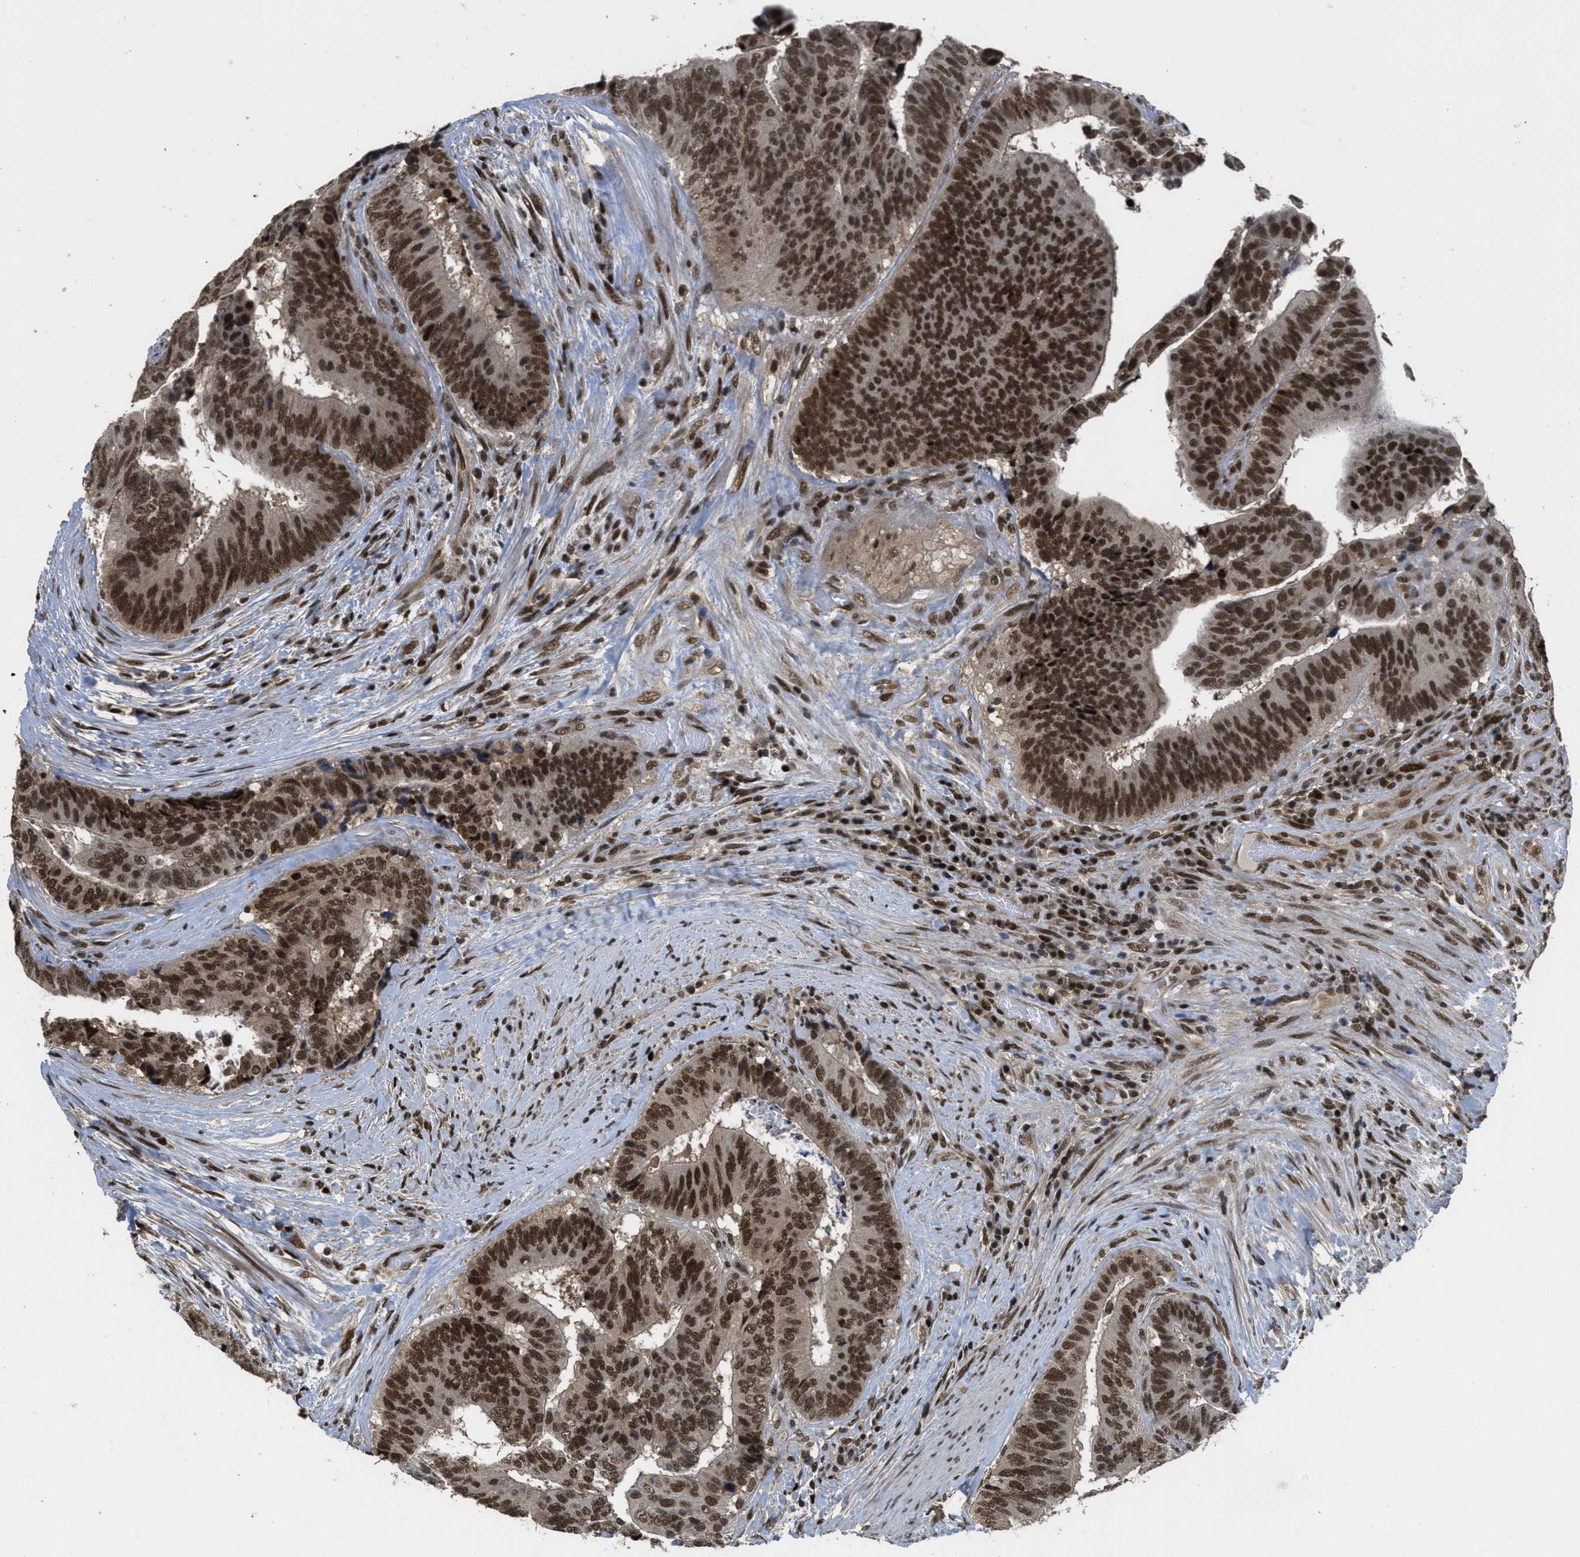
{"staining": {"intensity": "strong", "quantity": ">75%", "location": "cytoplasmic/membranous,nuclear"}, "tissue": "colorectal cancer", "cell_type": "Tumor cells", "image_type": "cancer", "snomed": [{"axis": "morphology", "description": "Adenocarcinoma, NOS"}, {"axis": "topography", "description": "Rectum"}], "caption": "The histopathology image exhibits immunohistochemical staining of colorectal cancer. There is strong cytoplasmic/membranous and nuclear expression is identified in about >75% of tumor cells. The protein of interest is stained brown, and the nuclei are stained in blue (DAB IHC with brightfield microscopy, high magnification).", "gene": "CUL4B", "patient": {"sex": "male", "age": 72}}